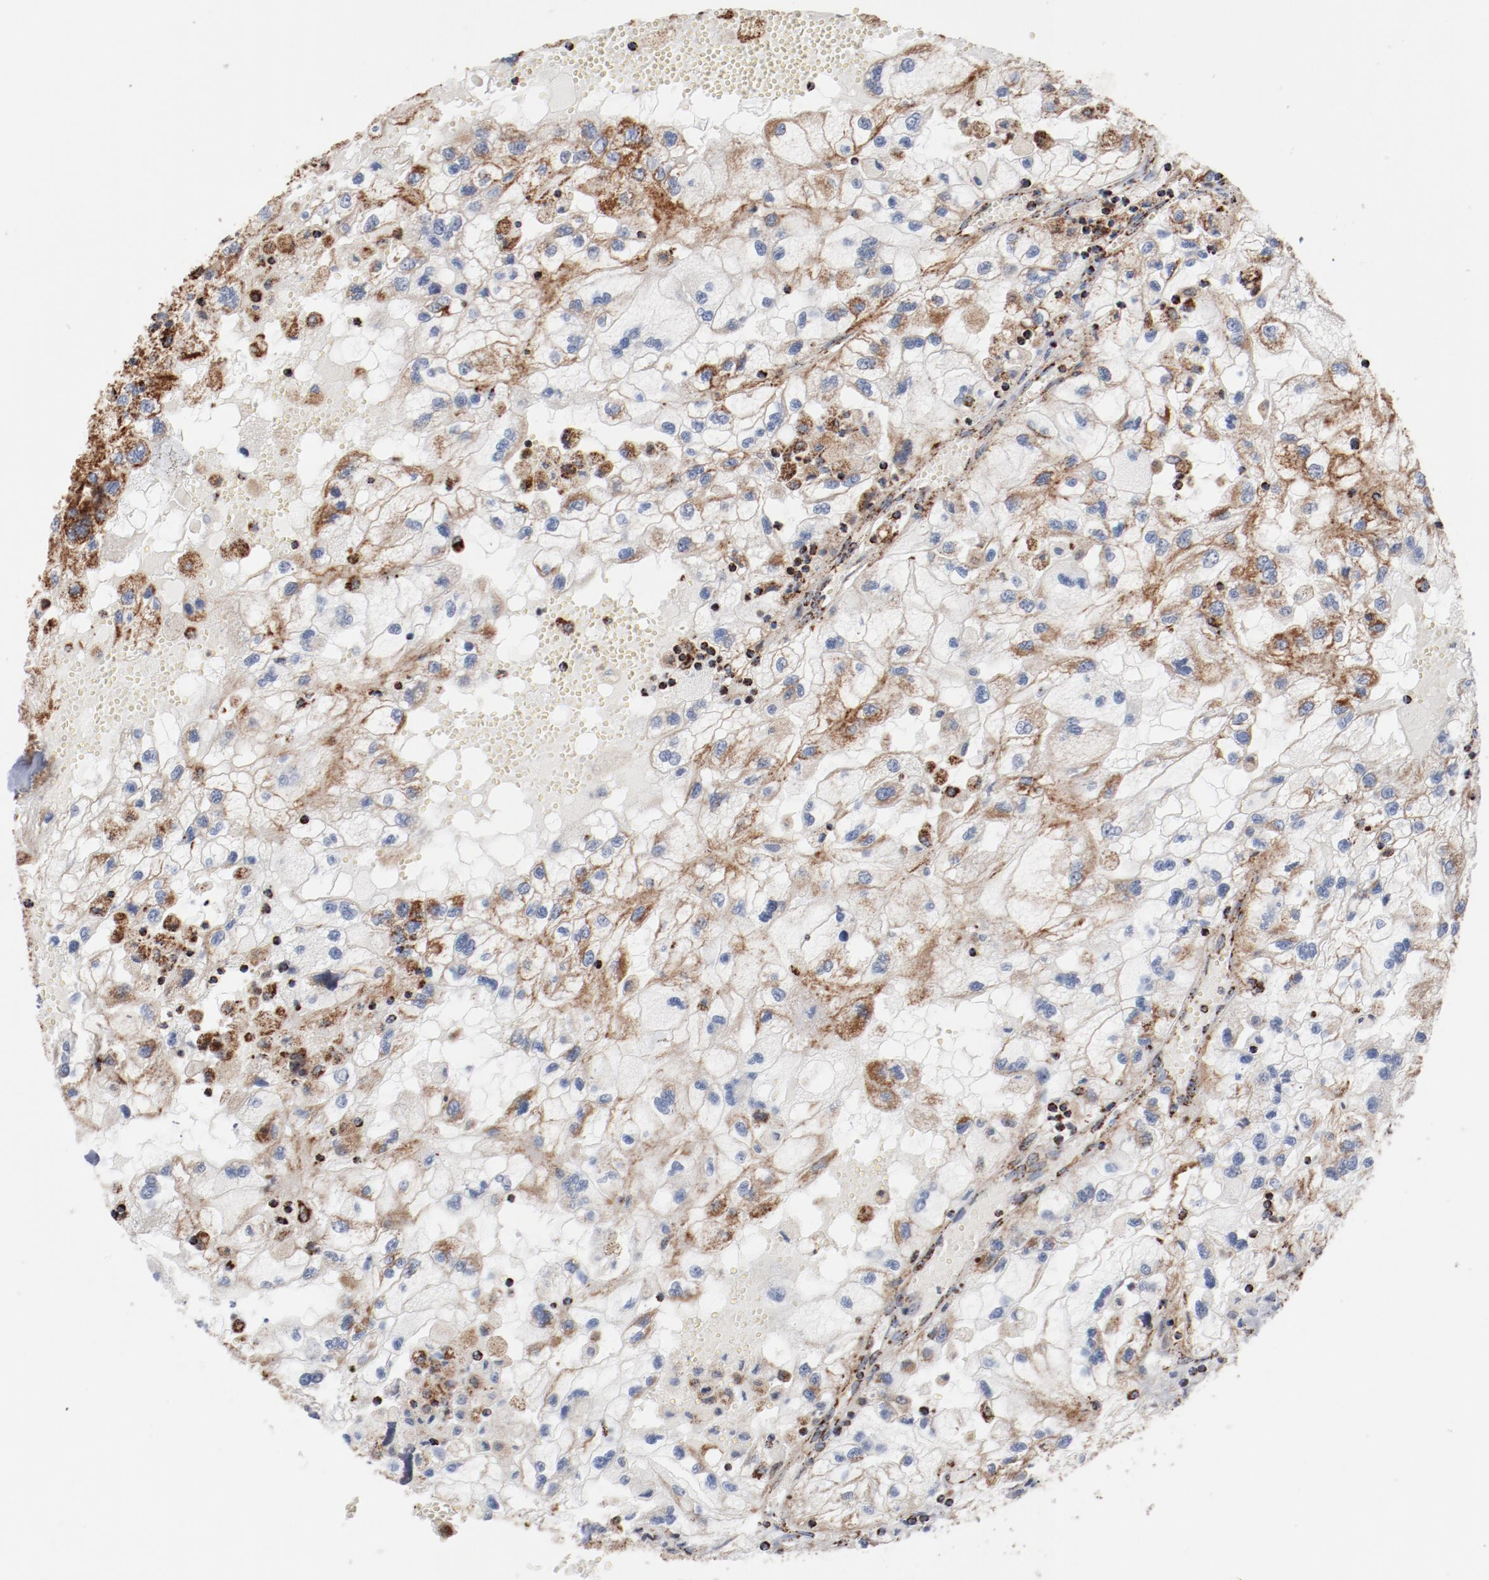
{"staining": {"intensity": "moderate", "quantity": ">75%", "location": "cytoplasmic/membranous"}, "tissue": "renal cancer", "cell_type": "Tumor cells", "image_type": "cancer", "snomed": [{"axis": "morphology", "description": "Normal tissue, NOS"}, {"axis": "morphology", "description": "Adenocarcinoma, NOS"}, {"axis": "topography", "description": "Kidney"}], "caption": "Protein staining by IHC shows moderate cytoplasmic/membranous expression in about >75% of tumor cells in renal cancer. Nuclei are stained in blue.", "gene": "NDUFS4", "patient": {"sex": "male", "age": 71}}